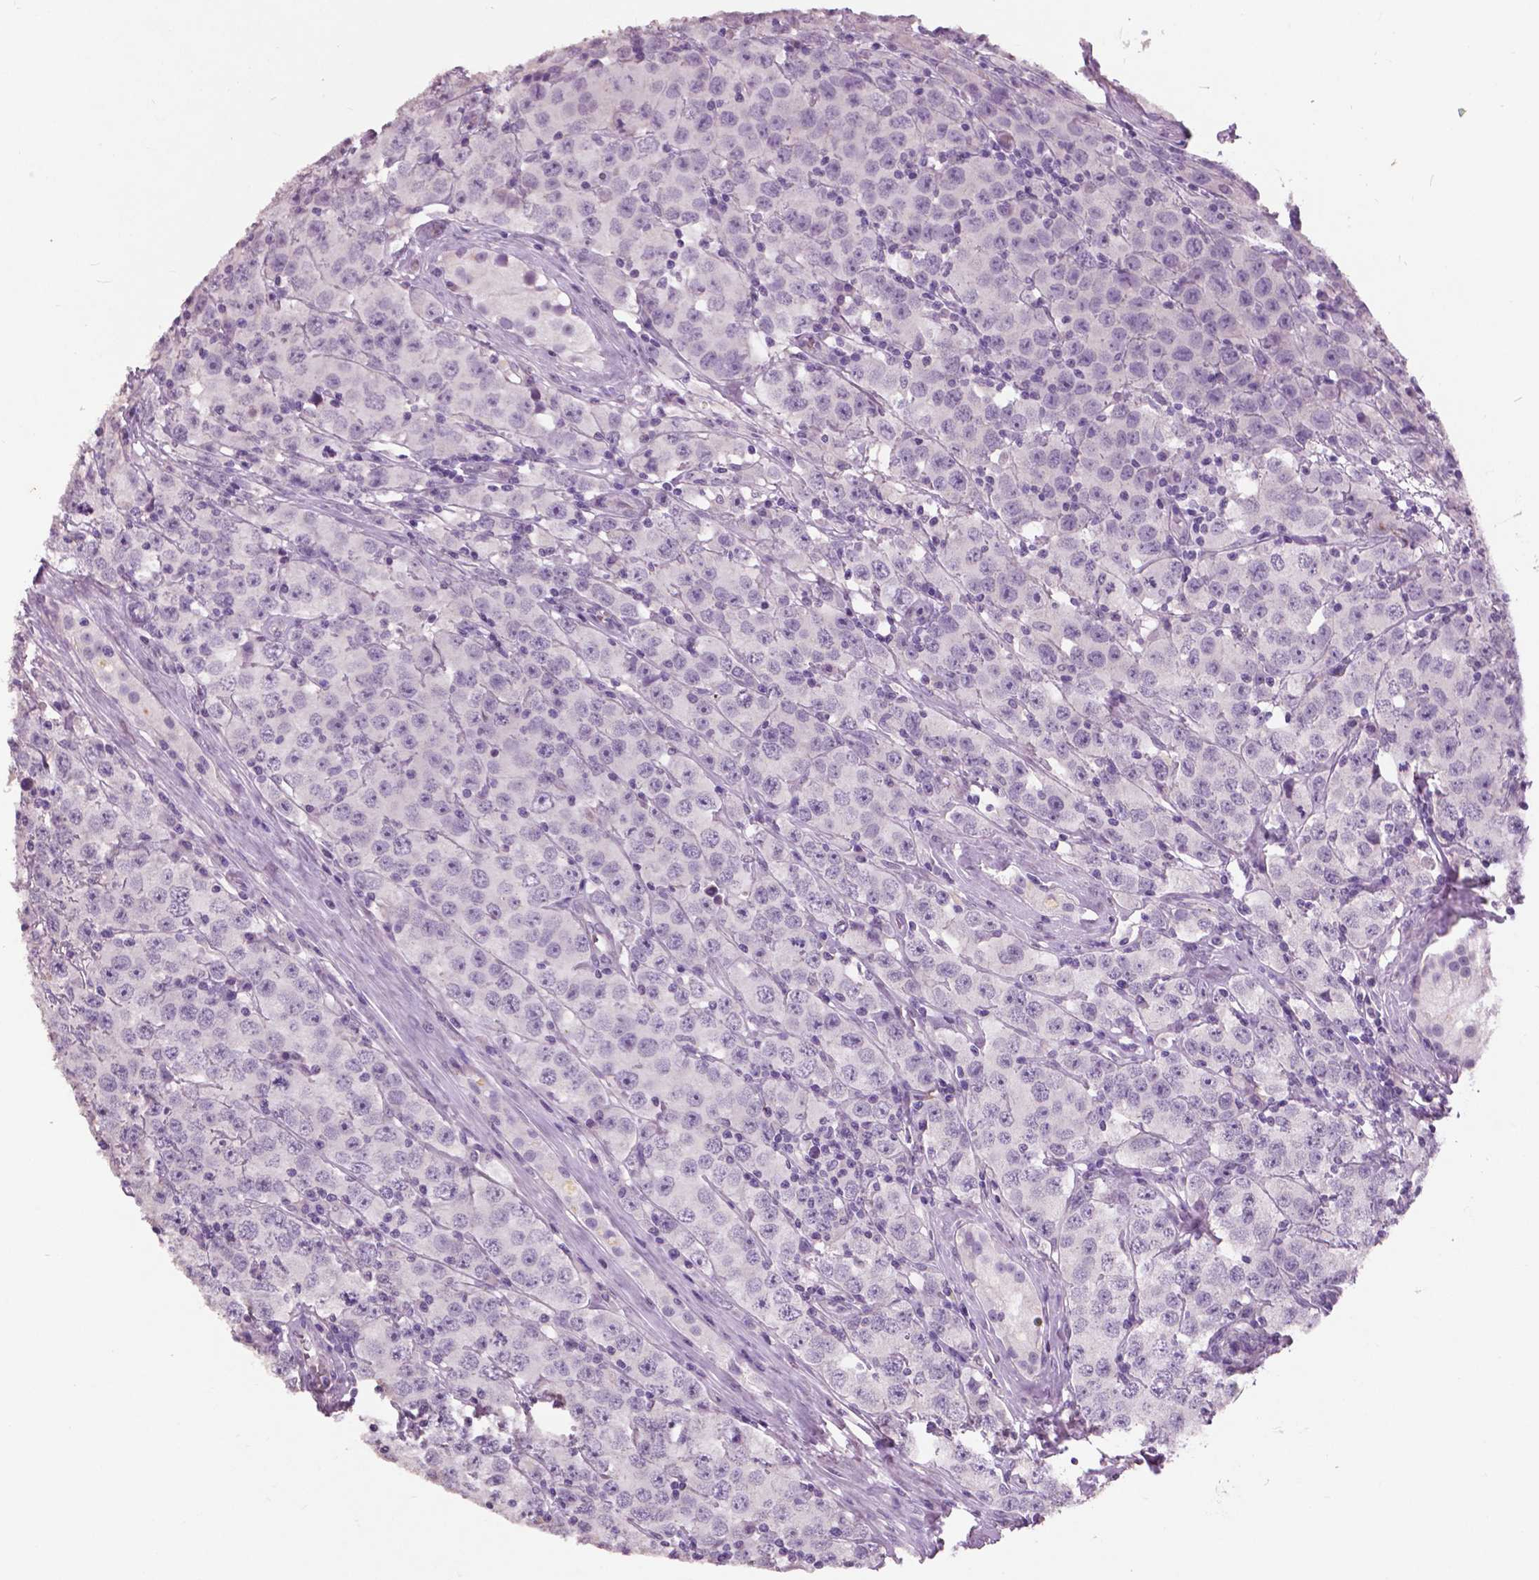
{"staining": {"intensity": "negative", "quantity": "none", "location": "none"}, "tissue": "testis cancer", "cell_type": "Tumor cells", "image_type": "cancer", "snomed": [{"axis": "morphology", "description": "Seminoma, NOS"}, {"axis": "topography", "description": "Testis"}], "caption": "IHC of testis cancer (seminoma) displays no expression in tumor cells.", "gene": "GRIN2A", "patient": {"sex": "male", "age": 52}}